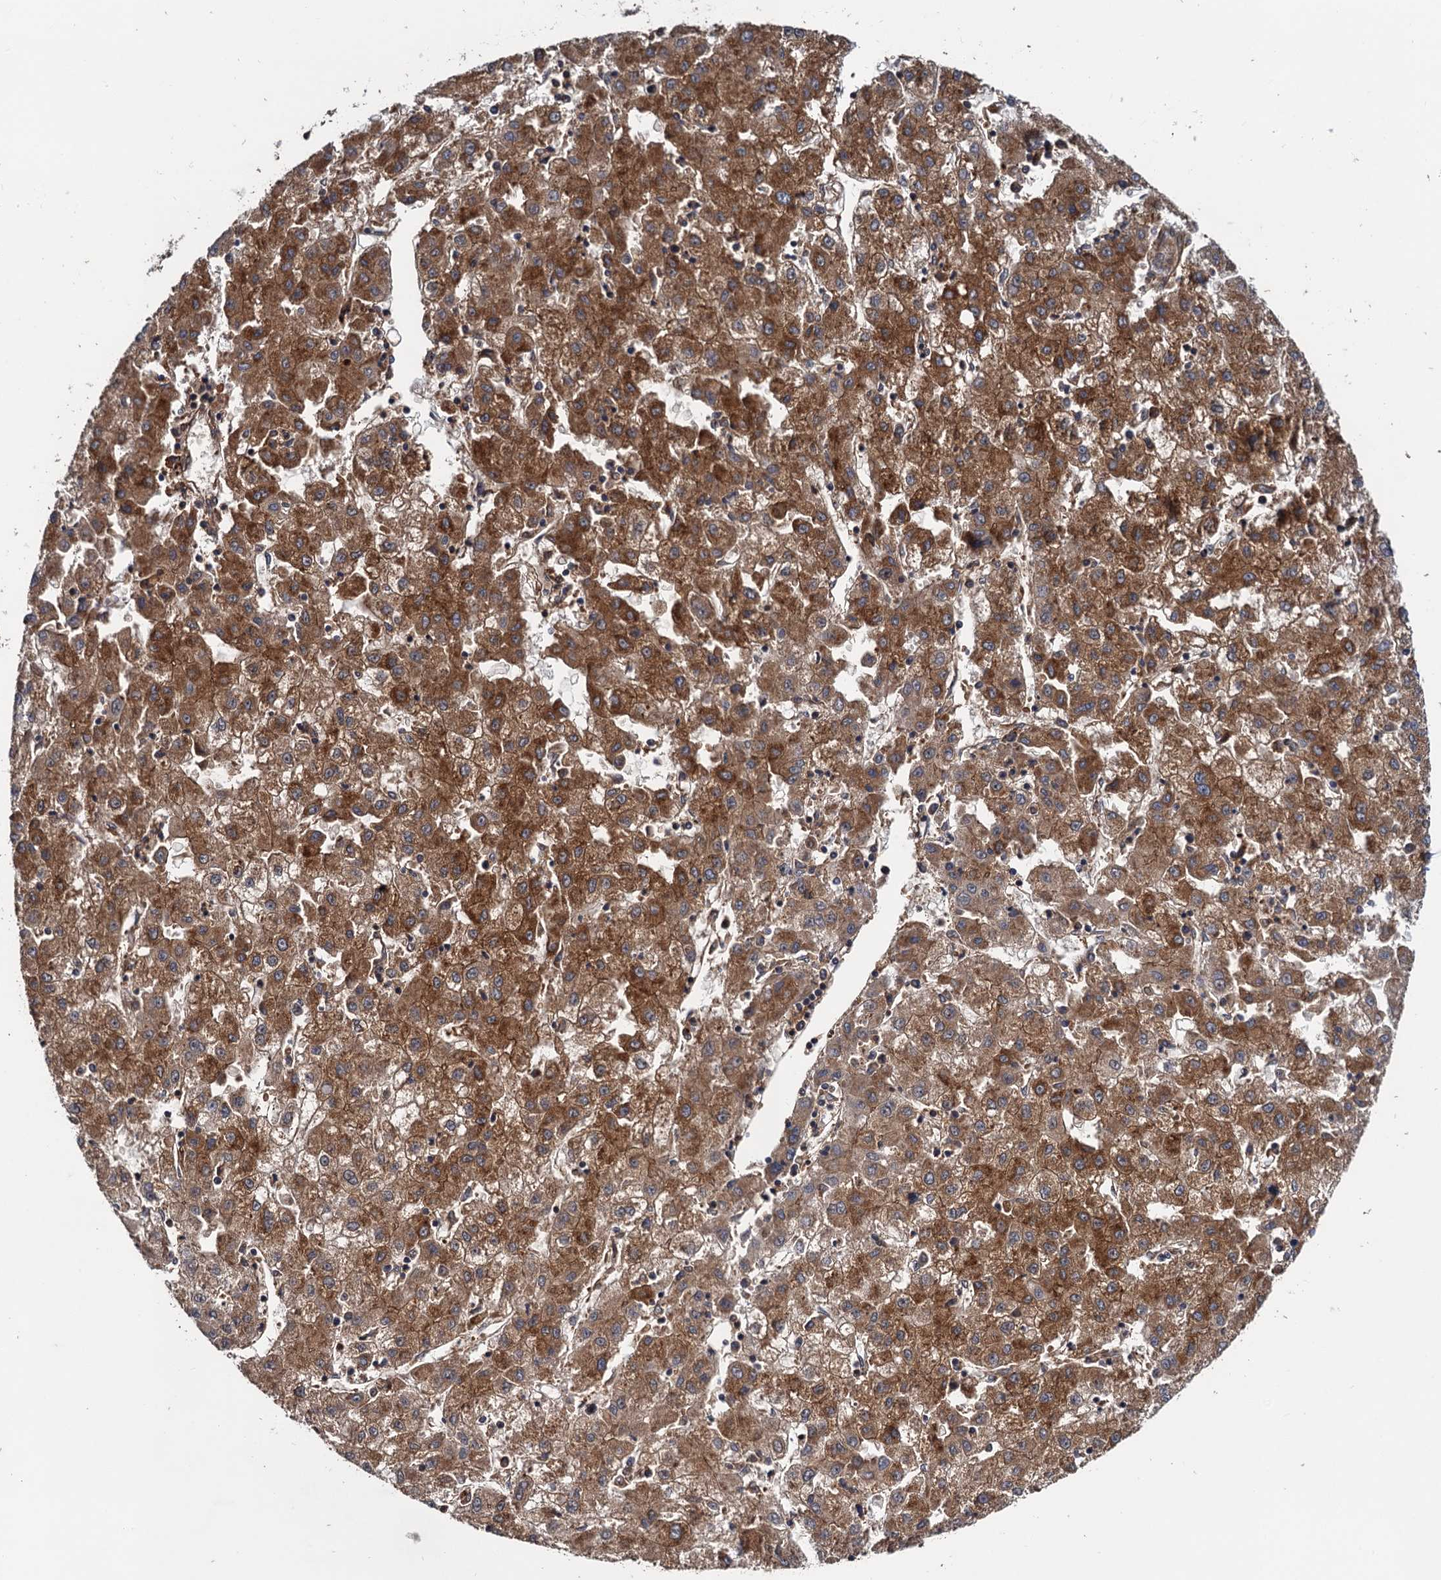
{"staining": {"intensity": "strong", "quantity": ">75%", "location": "cytoplasmic/membranous"}, "tissue": "liver cancer", "cell_type": "Tumor cells", "image_type": "cancer", "snomed": [{"axis": "morphology", "description": "Carcinoma, Hepatocellular, NOS"}, {"axis": "topography", "description": "Liver"}], "caption": "IHC of human liver hepatocellular carcinoma shows high levels of strong cytoplasmic/membranous positivity in approximately >75% of tumor cells. (DAB (3,3'-diaminobenzidine) IHC, brown staining for protein, blue staining for nuclei).", "gene": "BORA", "patient": {"sex": "male", "age": 72}}